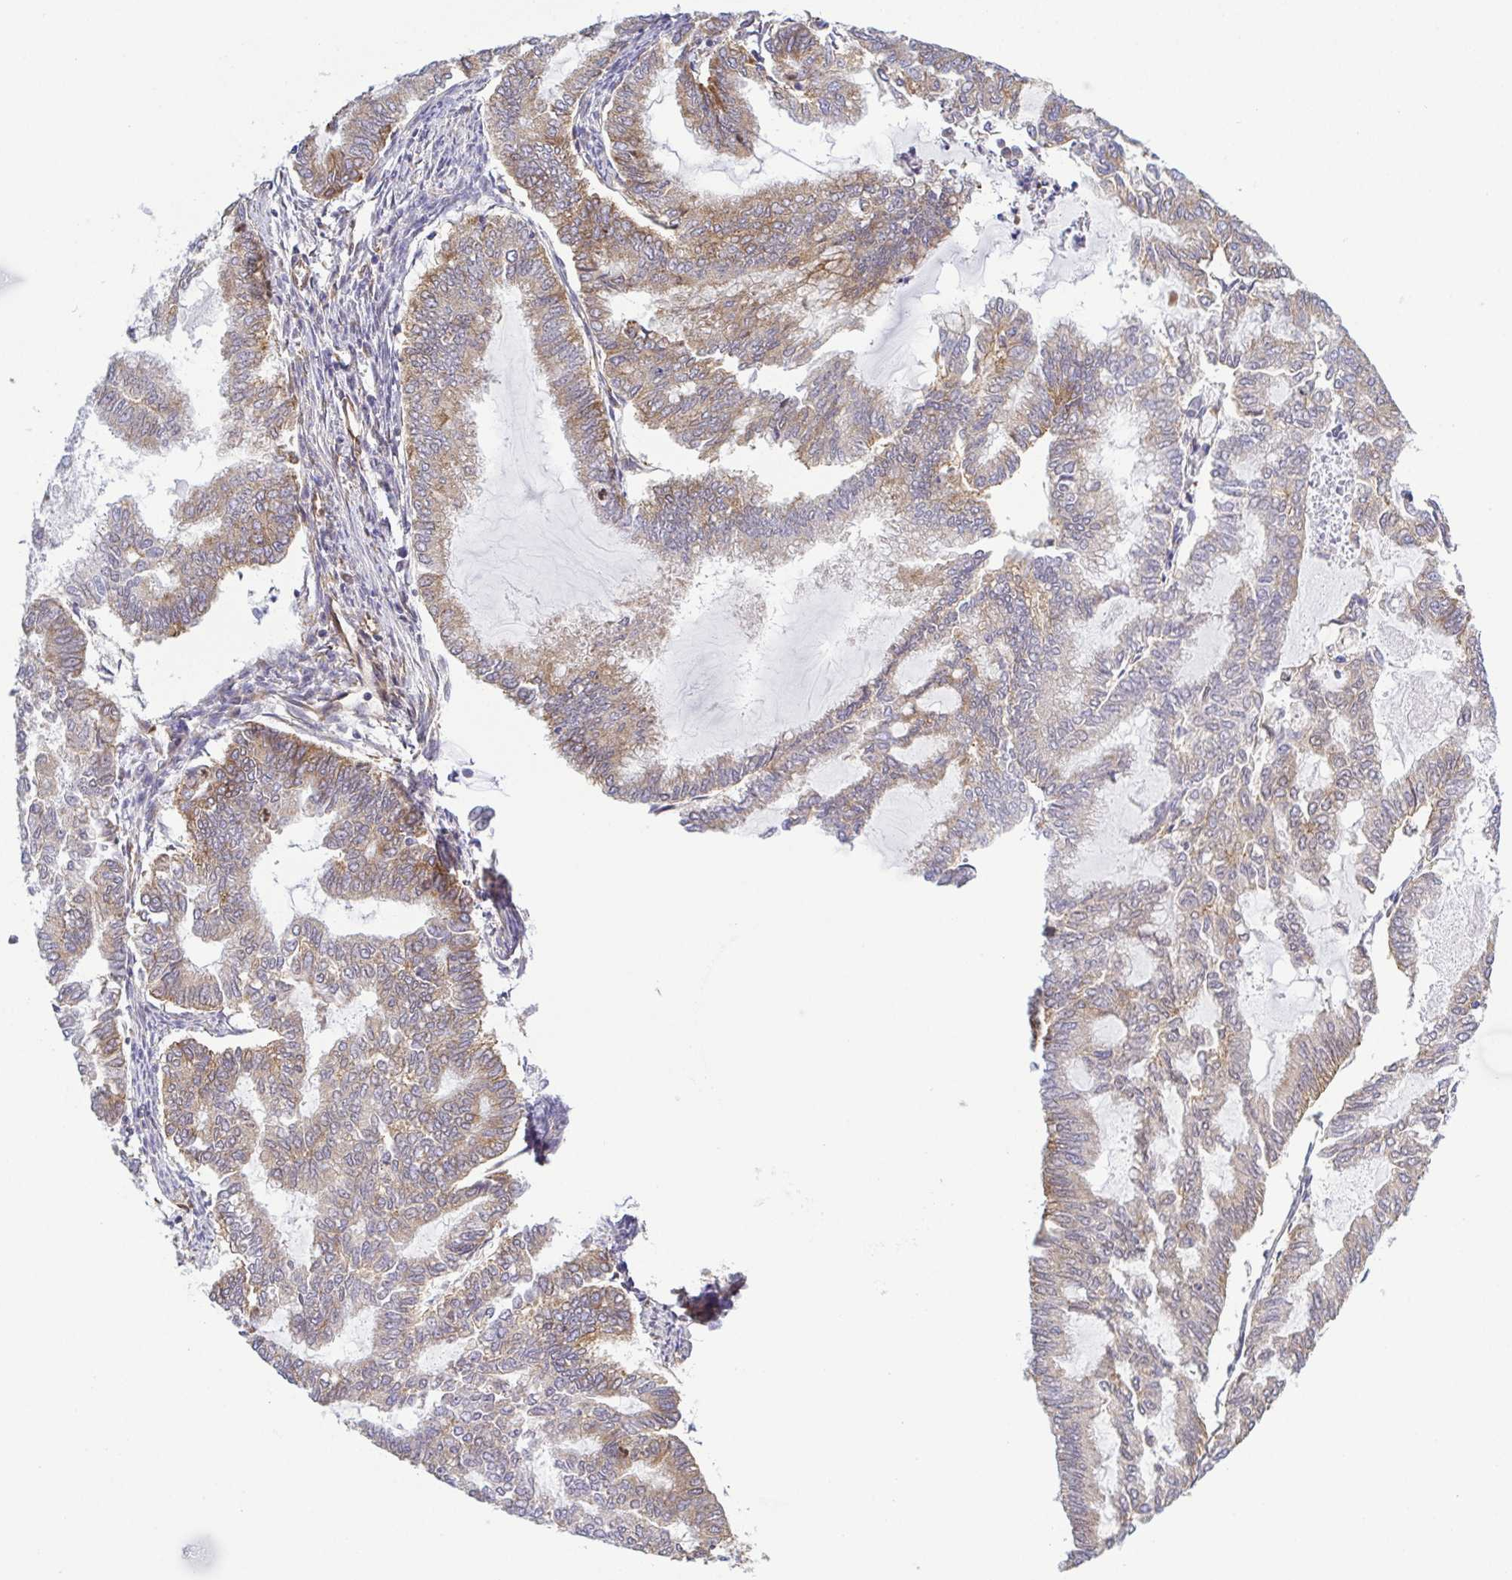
{"staining": {"intensity": "moderate", "quantity": "25%-75%", "location": "cytoplasmic/membranous"}, "tissue": "endometrial cancer", "cell_type": "Tumor cells", "image_type": "cancer", "snomed": [{"axis": "morphology", "description": "Adenocarcinoma, NOS"}, {"axis": "topography", "description": "Endometrium"}], "caption": "Endometrial adenocarcinoma tissue demonstrates moderate cytoplasmic/membranous positivity in approximately 25%-75% of tumor cells", "gene": "KIF5B", "patient": {"sex": "female", "age": 79}}